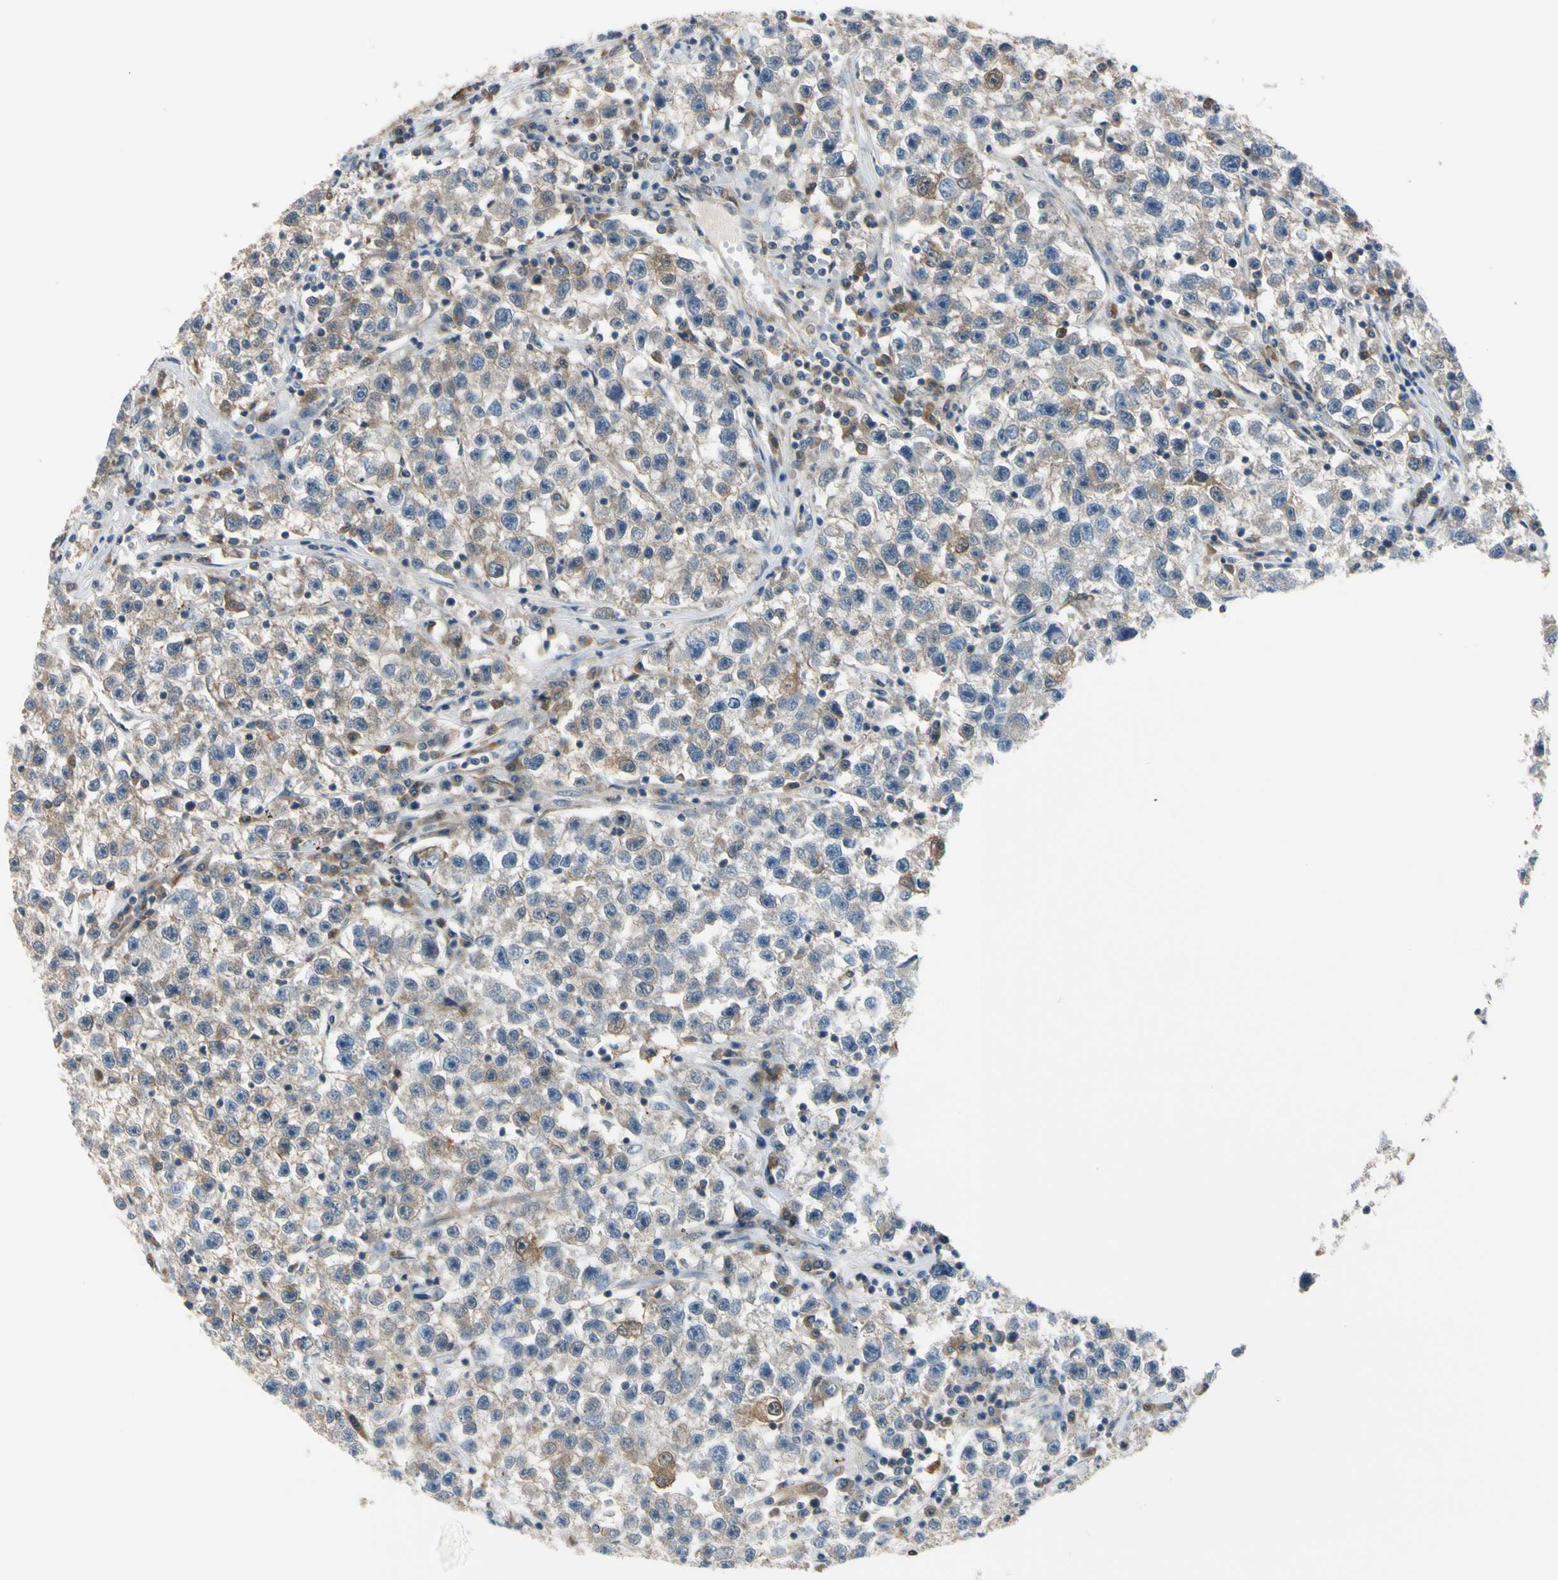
{"staining": {"intensity": "weak", "quantity": ">75%", "location": "cytoplasmic/membranous"}, "tissue": "testis cancer", "cell_type": "Tumor cells", "image_type": "cancer", "snomed": [{"axis": "morphology", "description": "Seminoma, NOS"}, {"axis": "topography", "description": "Testis"}], "caption": "Immunohistochemistry (IHC) of human testis cancer shows low levels of weak cytoplasmic/membranous positivity in approximately >75% of tumor cells.", "gene": "RASGRF1", "patient": {"sex": "male", "age": 22}}